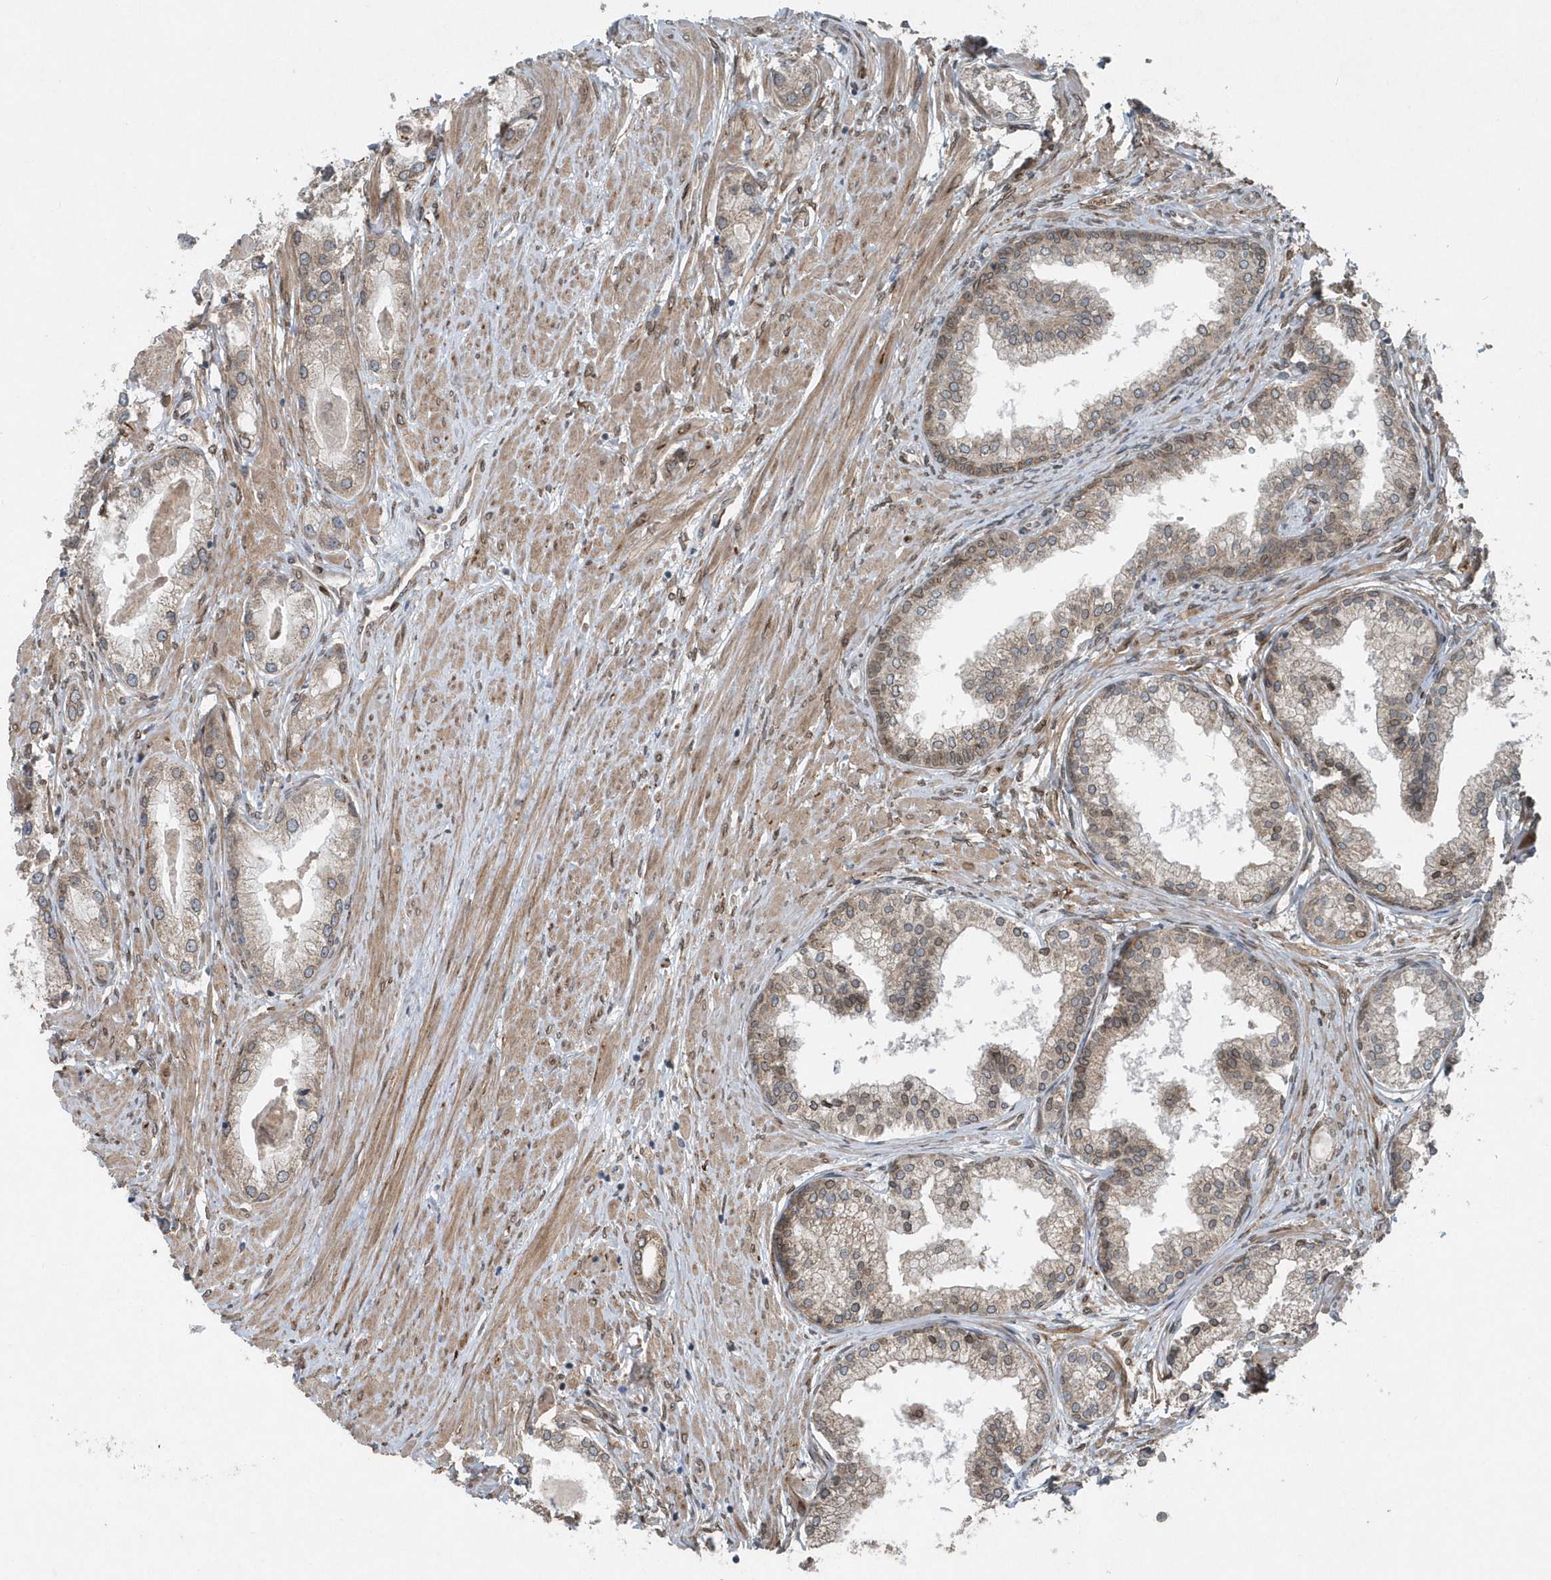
{"staining": {"intensity": "weak", "quantity": "25%-75%", "location": "cytoplasmic/membranous"}, "tissue": "prostate cancer", "cell_type": "Tumor cells", "image_type": "cancer", "snomed": [{"axis": "morphology", "description": "Adenocarcinoma, Low grade"}, {"axis": "topography", "description": "Prostate"}], "caption": "A high-resolution photomicrograph shows IHC staining of prostate cancer (adenocarcinoma (low-grade)), which displays weak cytoplasmic/membranous expression in approximately 25%-75% of tumor cells.", "gene": "MCC", "patient": {"sex": "male", "age": 63}}